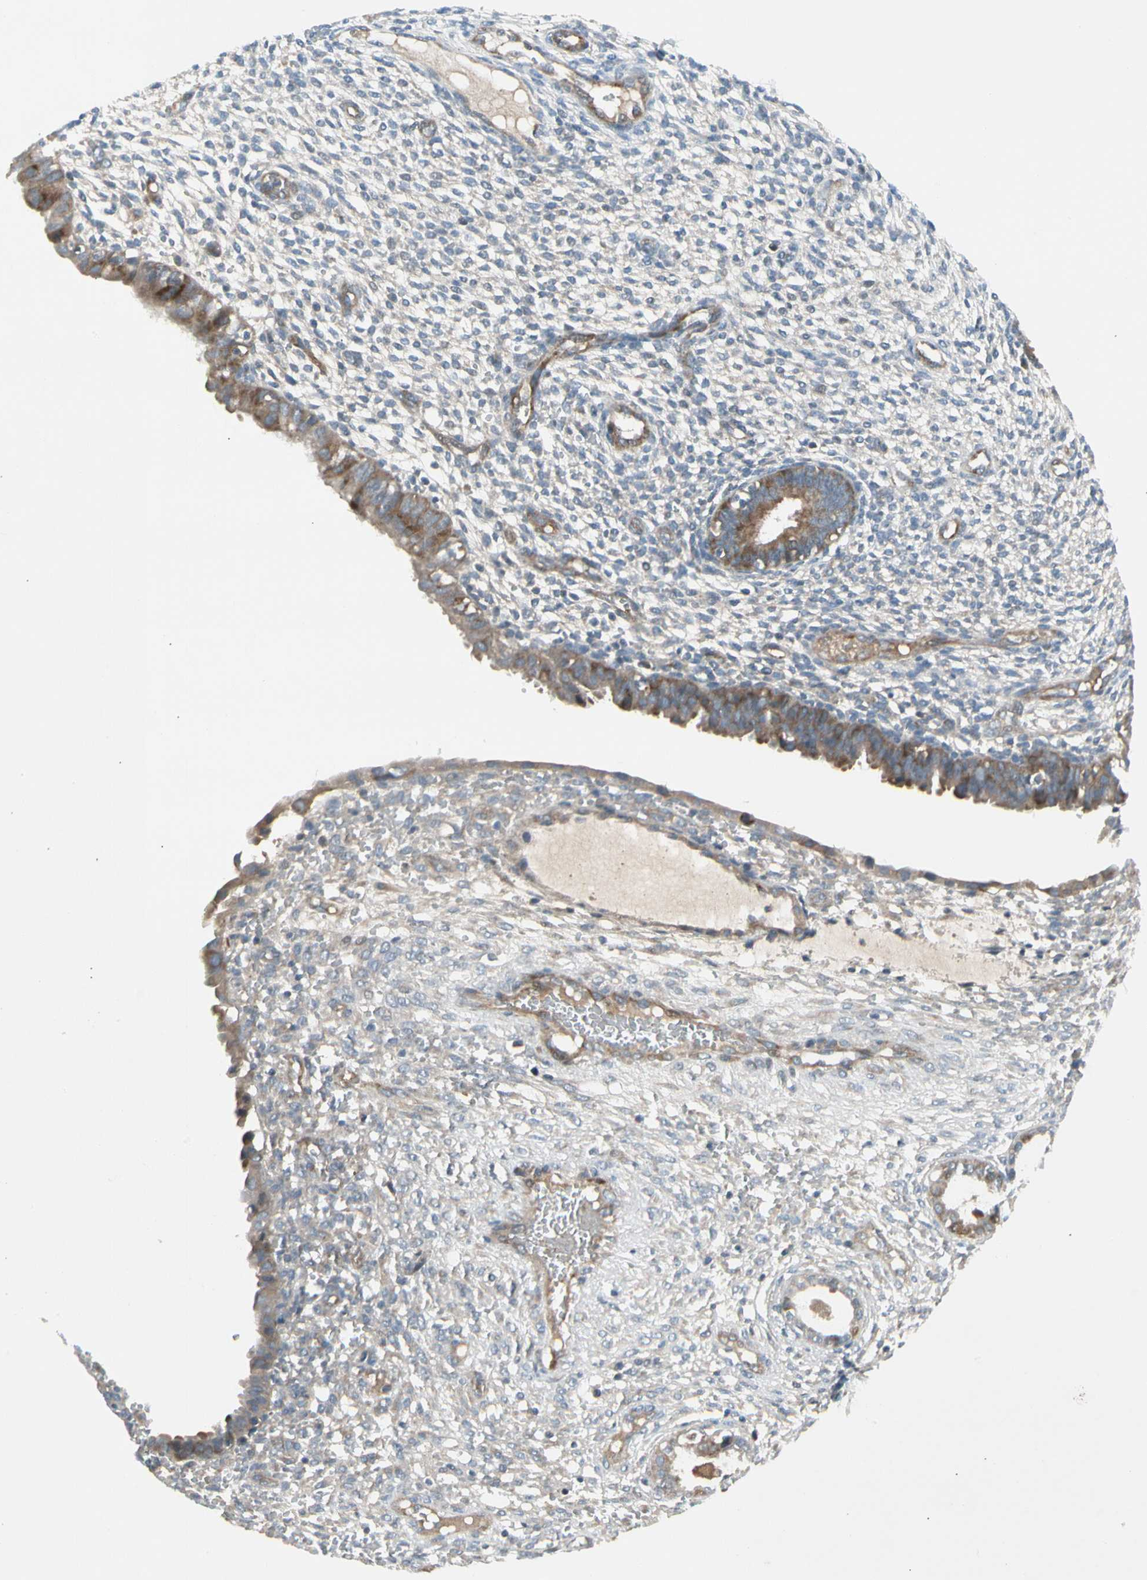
{"staining": {"intensity": "weak", "quantity": ">75%", "location": "cytoplasmic/membranous"}, "tissue": "endometrium", "cell_type": "Cells in endometrial stroma", "image_type": "normal", "snomed": [{"axis": "morphology", "description": "Normal tissue, NOS"}, {"axis": "topography", "description": "Endometrium"}], "caption": "Protein analysis of benign endometrium demonstrates weak cytoplasmic/membranous positivity in approximately >75% of cells in endometrial stroma. (DAB = brown stain, brightfield microscopy at high magnification).", "gene": "PANK2", "patient": {"sex": "female", "age": 61}}